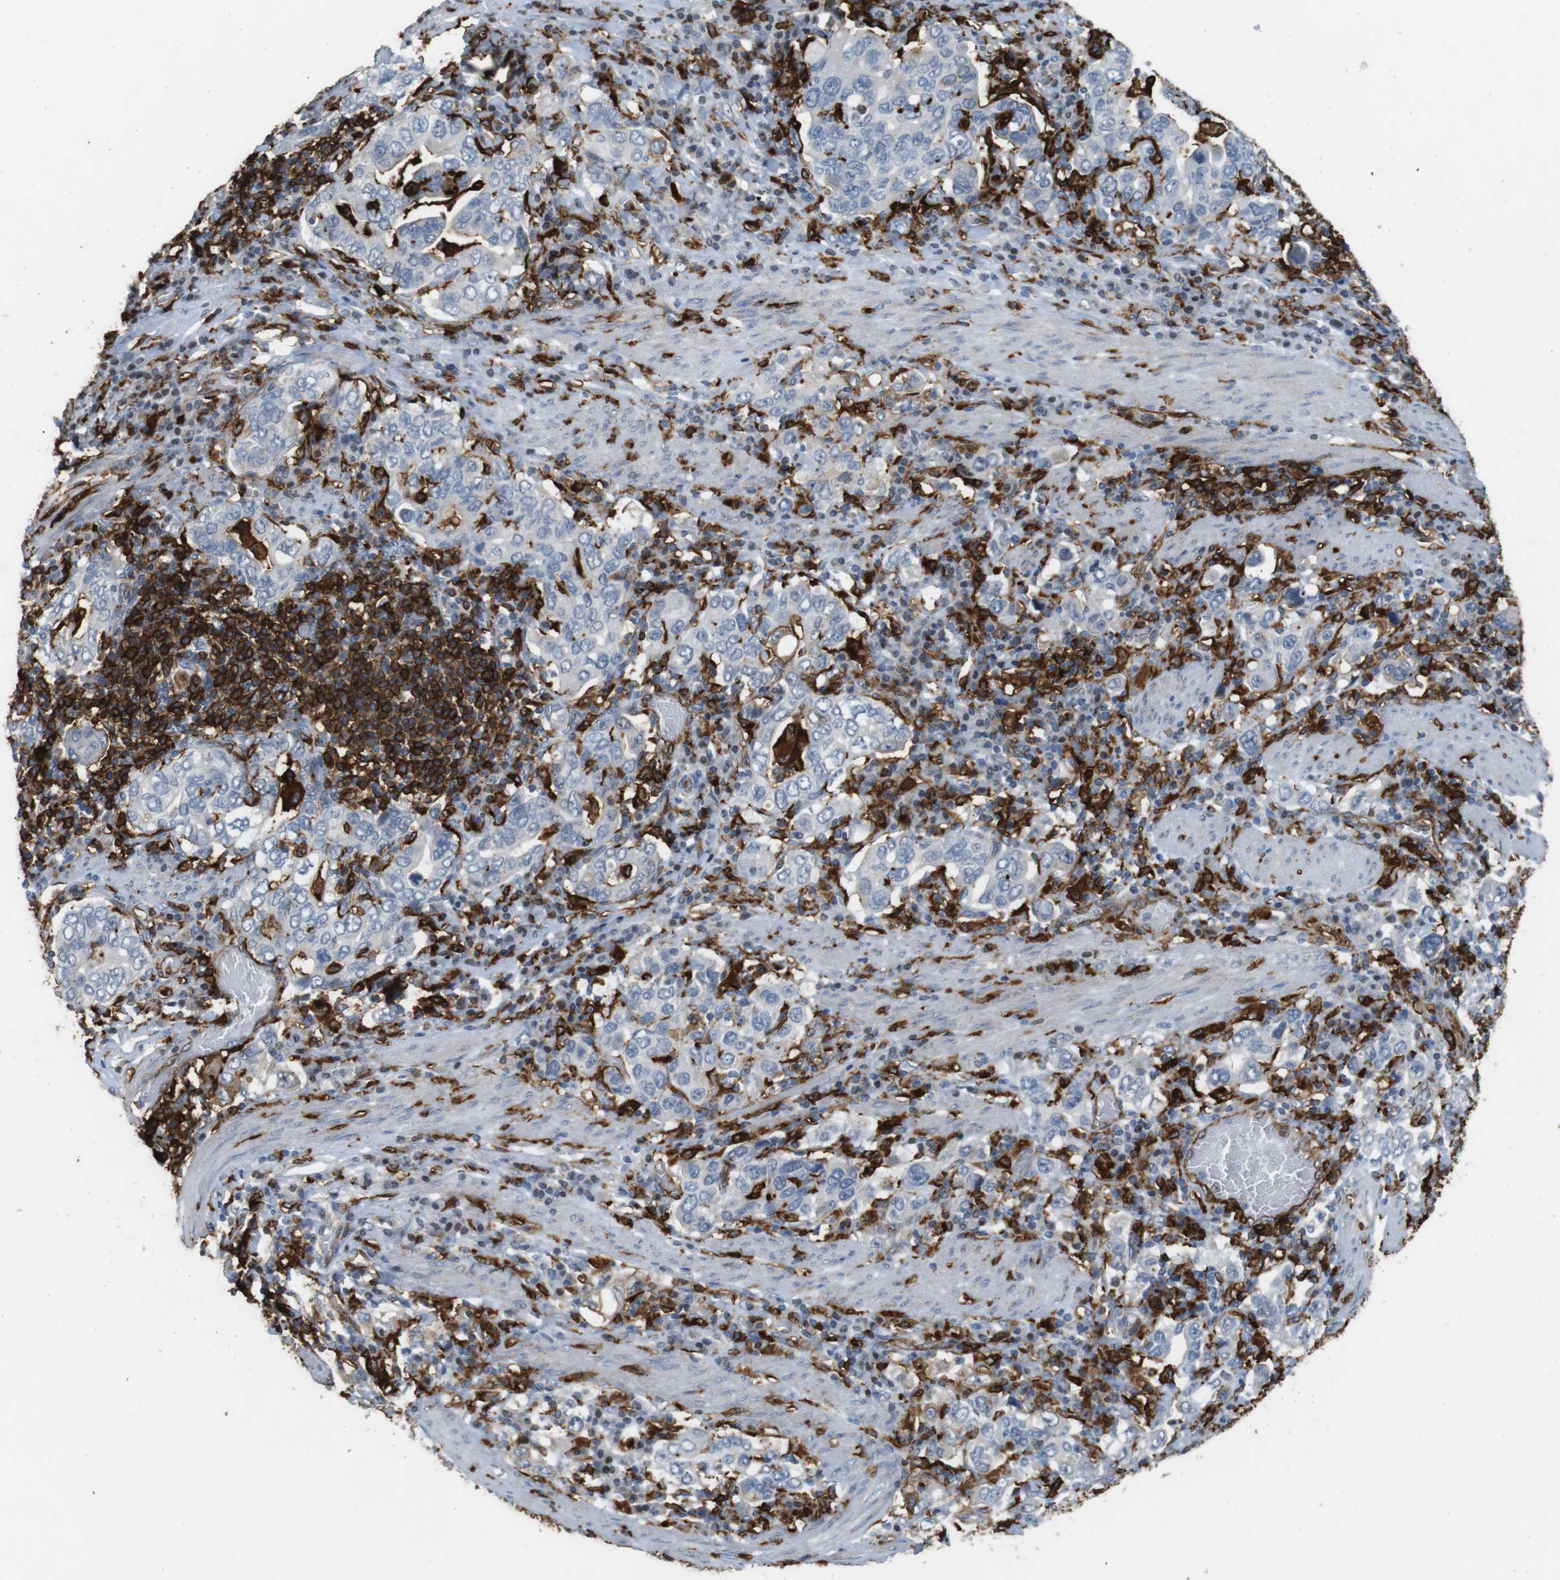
{"staining": {"intensity": "negative", "quantity": "none", "location": "none"}, "tissue": "stomach cancer", "cell_type": "Tumor cells", "image_type": "cancer", "snomed": [{"axis": "morphology", "description": "Adenocarcinoma, NOS"}, {"axis": "topography", "description": "Stomach, upper"}], "caption": "Histopathology image shows no significant protein staining in tumor cells of stomach cancer (adenocarcinoma).", "gene": "HLA-DRA", "patient": {"sex": "male", "age": 62}}